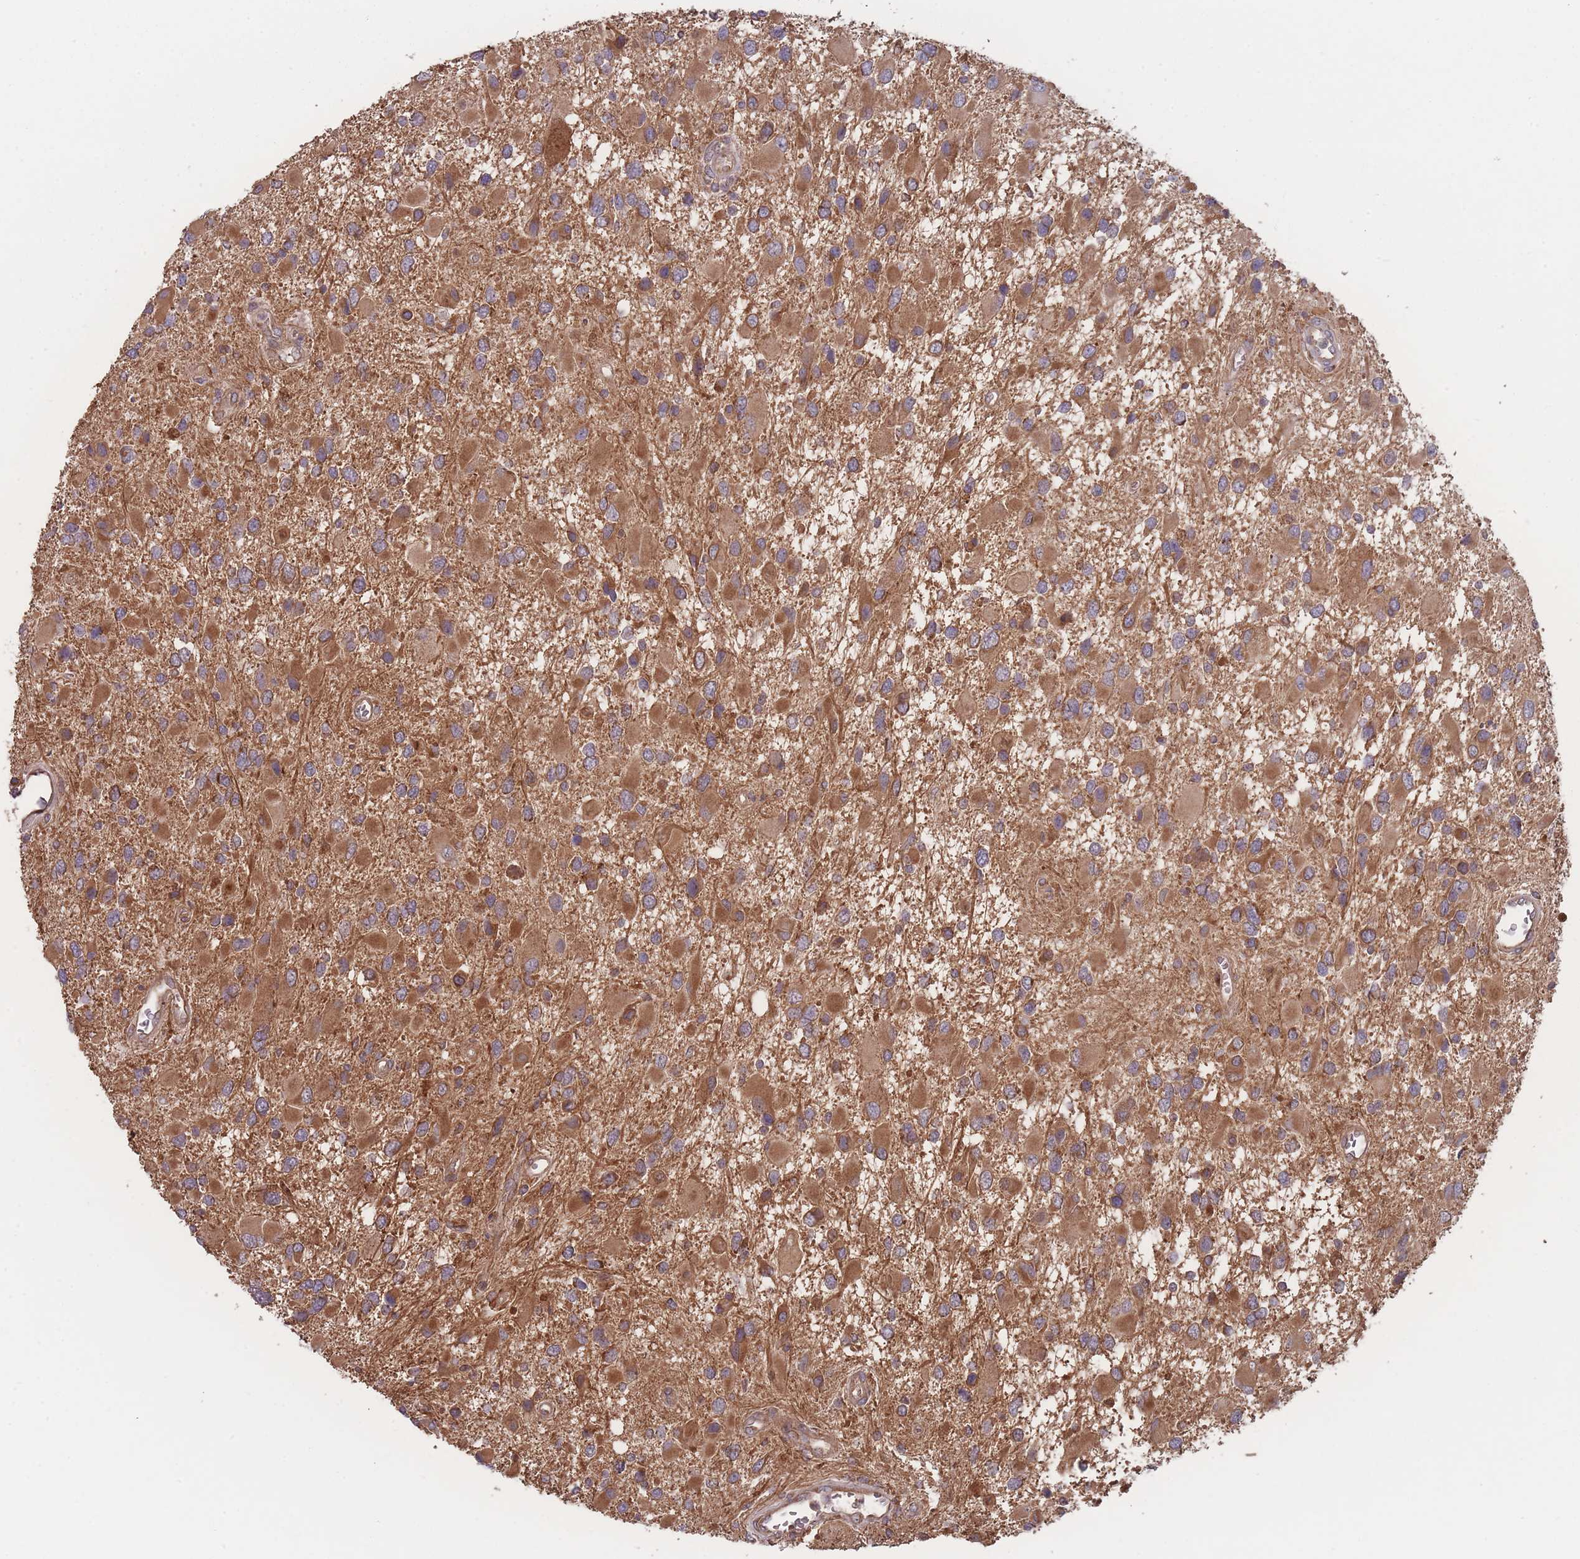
{"staining": {"intensity": "moderate", "quantity": ">75%", "location": "cytoplasmic/membranous"}, "tissue": "glioma", "cell_type": "Tumor cells", "image_type": "cancer", "snomed": [{"axis": "morphology", "description": "Glioma, malignant, High grade"}, {"axis": "topography", "description": "Brain"}], "caption": "This is a histology image of IHC staining of malignant glioma (high-grade), which shows moderate positivity in the cytoplasmic/membranous of tumor cells.", "gene": "ATP5MG", "patient": {"sex": "male", "age": 53}}